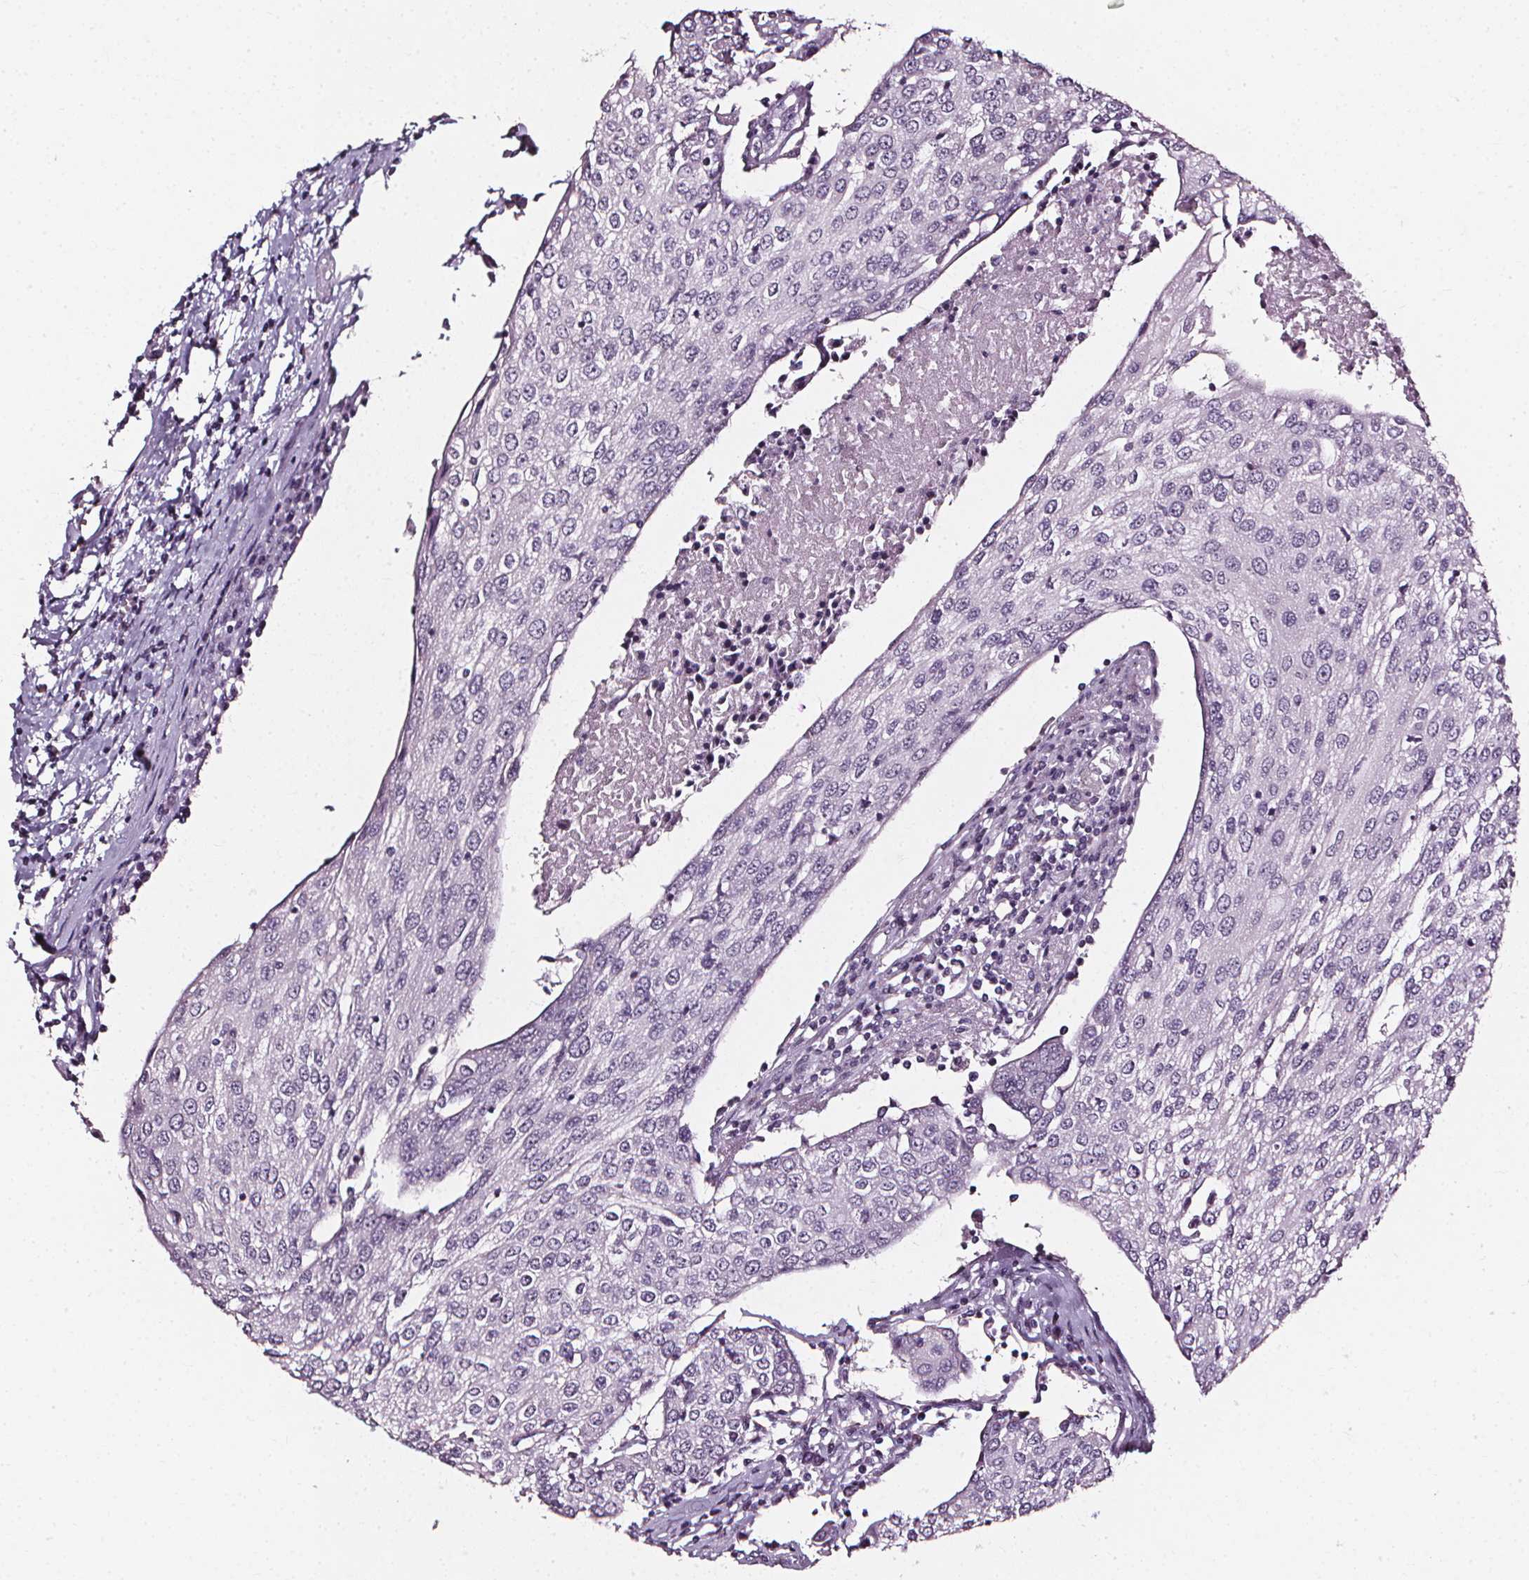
{"staining": {"intensity": "negative", "quantity": "none", "location": "none"}, "tissue": "urothelial cancer", "cell_type": "Tumor cells", "image_type": "cancer", "snomed": [{"axis": "morphology", "description": "Urothelial carcinoma, High grade"}, {"axis": "topography", "description": "Urinary bladder"}], "caption": "Histopathology image shows no significant protein expression in tumor cells of urothelial carcinoma (high-grade).", "gene": "DEFA5", "patient": {"sex": "female", "age": 85}}